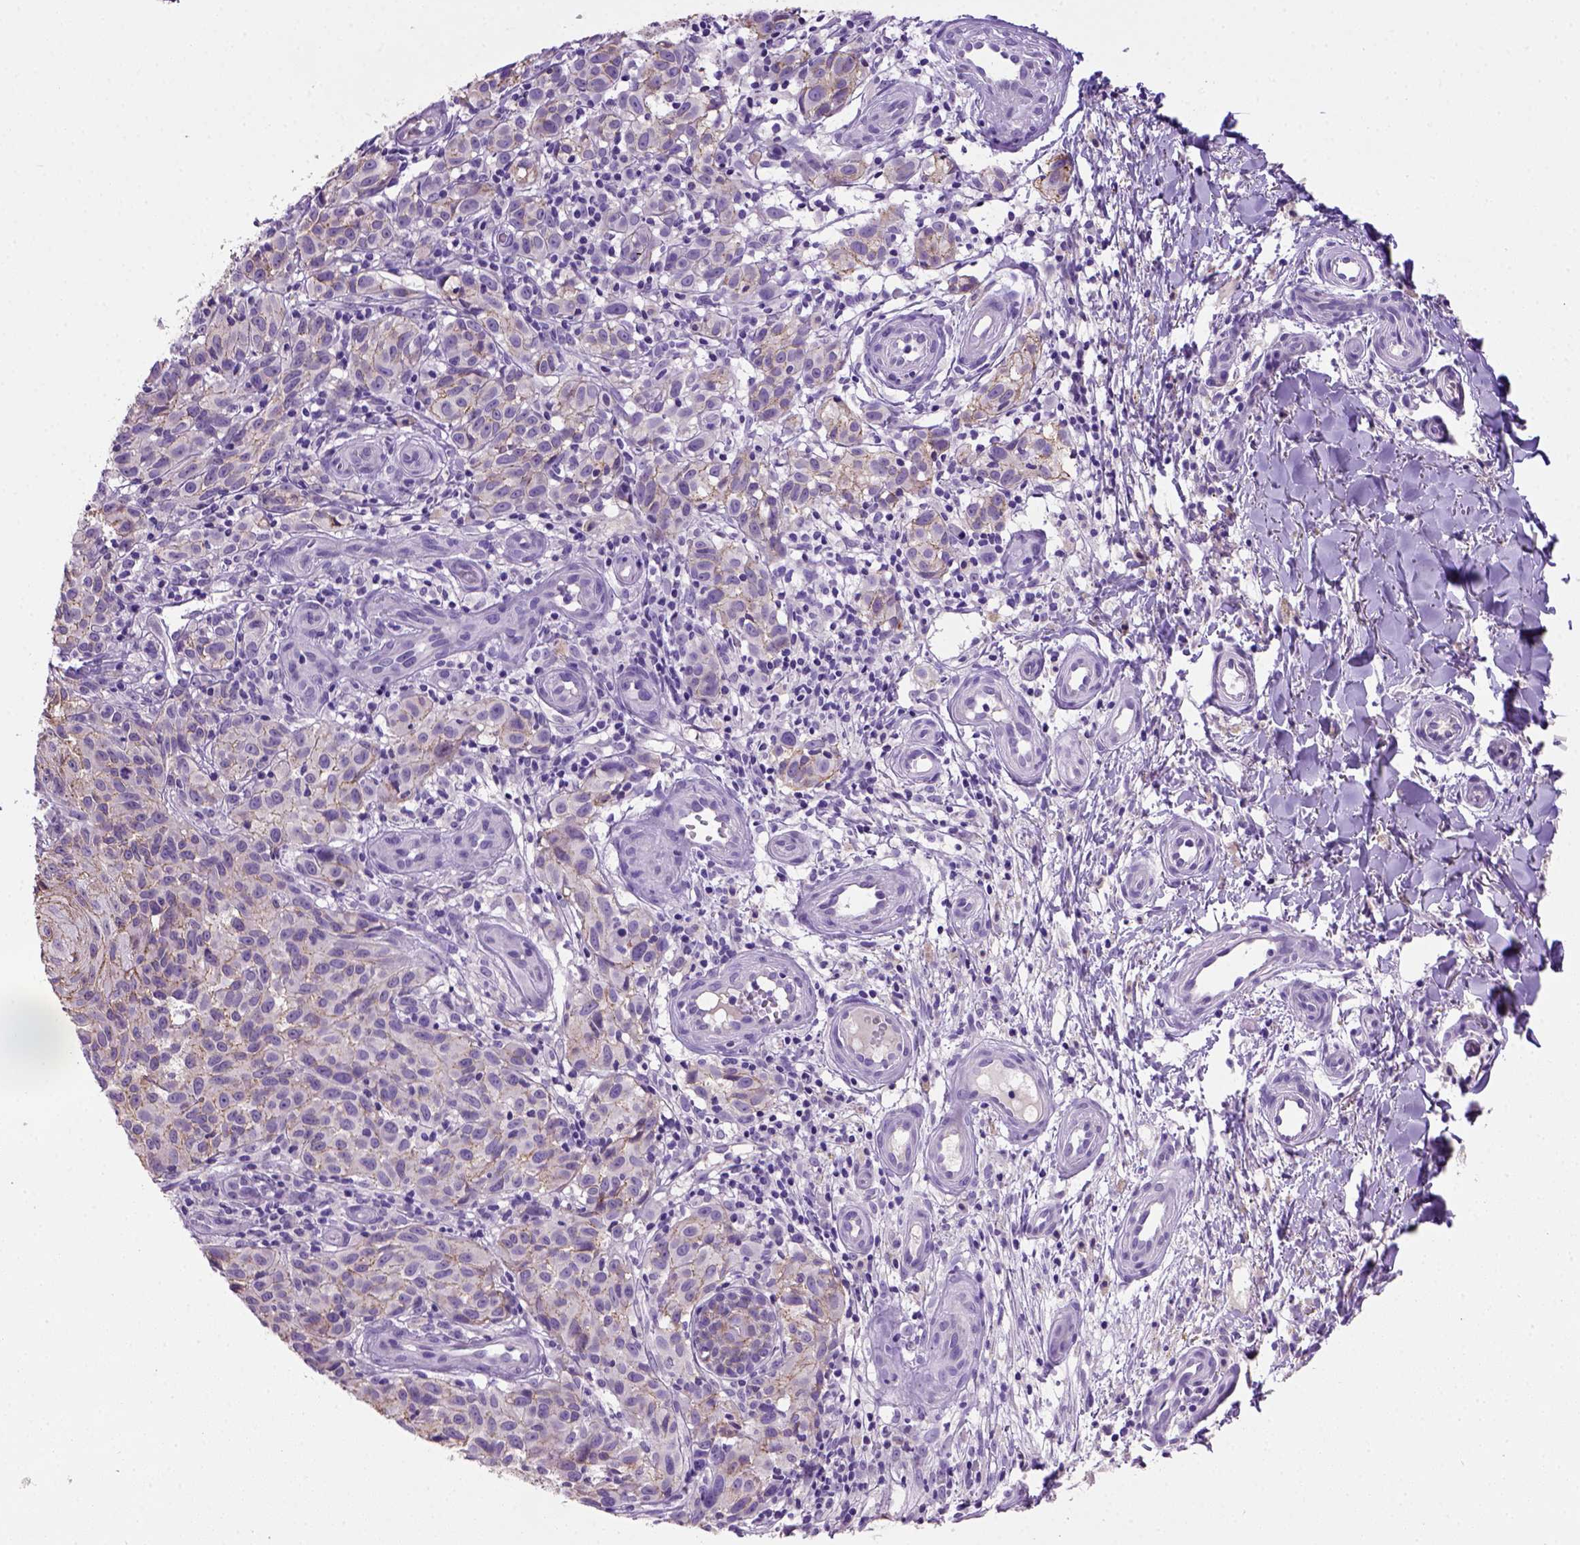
{"staining": {"intensity": "moderate", "quantity": "<25%", "location": "cytoplasmic/membranous"}, "tissue": "melanoma", "cell_type": "Tumor cells", "image_type": "cancer", "snomed": [{"axis": "morphology", "description": "Malignant melanoma, NOS"}, {"axis": "topography", "description": "Skin"}], "caption": "The immunohistochemical stain highlights moderate cytoplasmic/membranous positivity in tumor cells of melanoma tissue. The staining is performed using DAB (3,3'-diaminobenzidine) brown chromogen to label protein expression. The nuclei are counter-stained blue using hematoxylin.", "gene": "CDH1", "patient": {"sex": "female", "age": 53}}